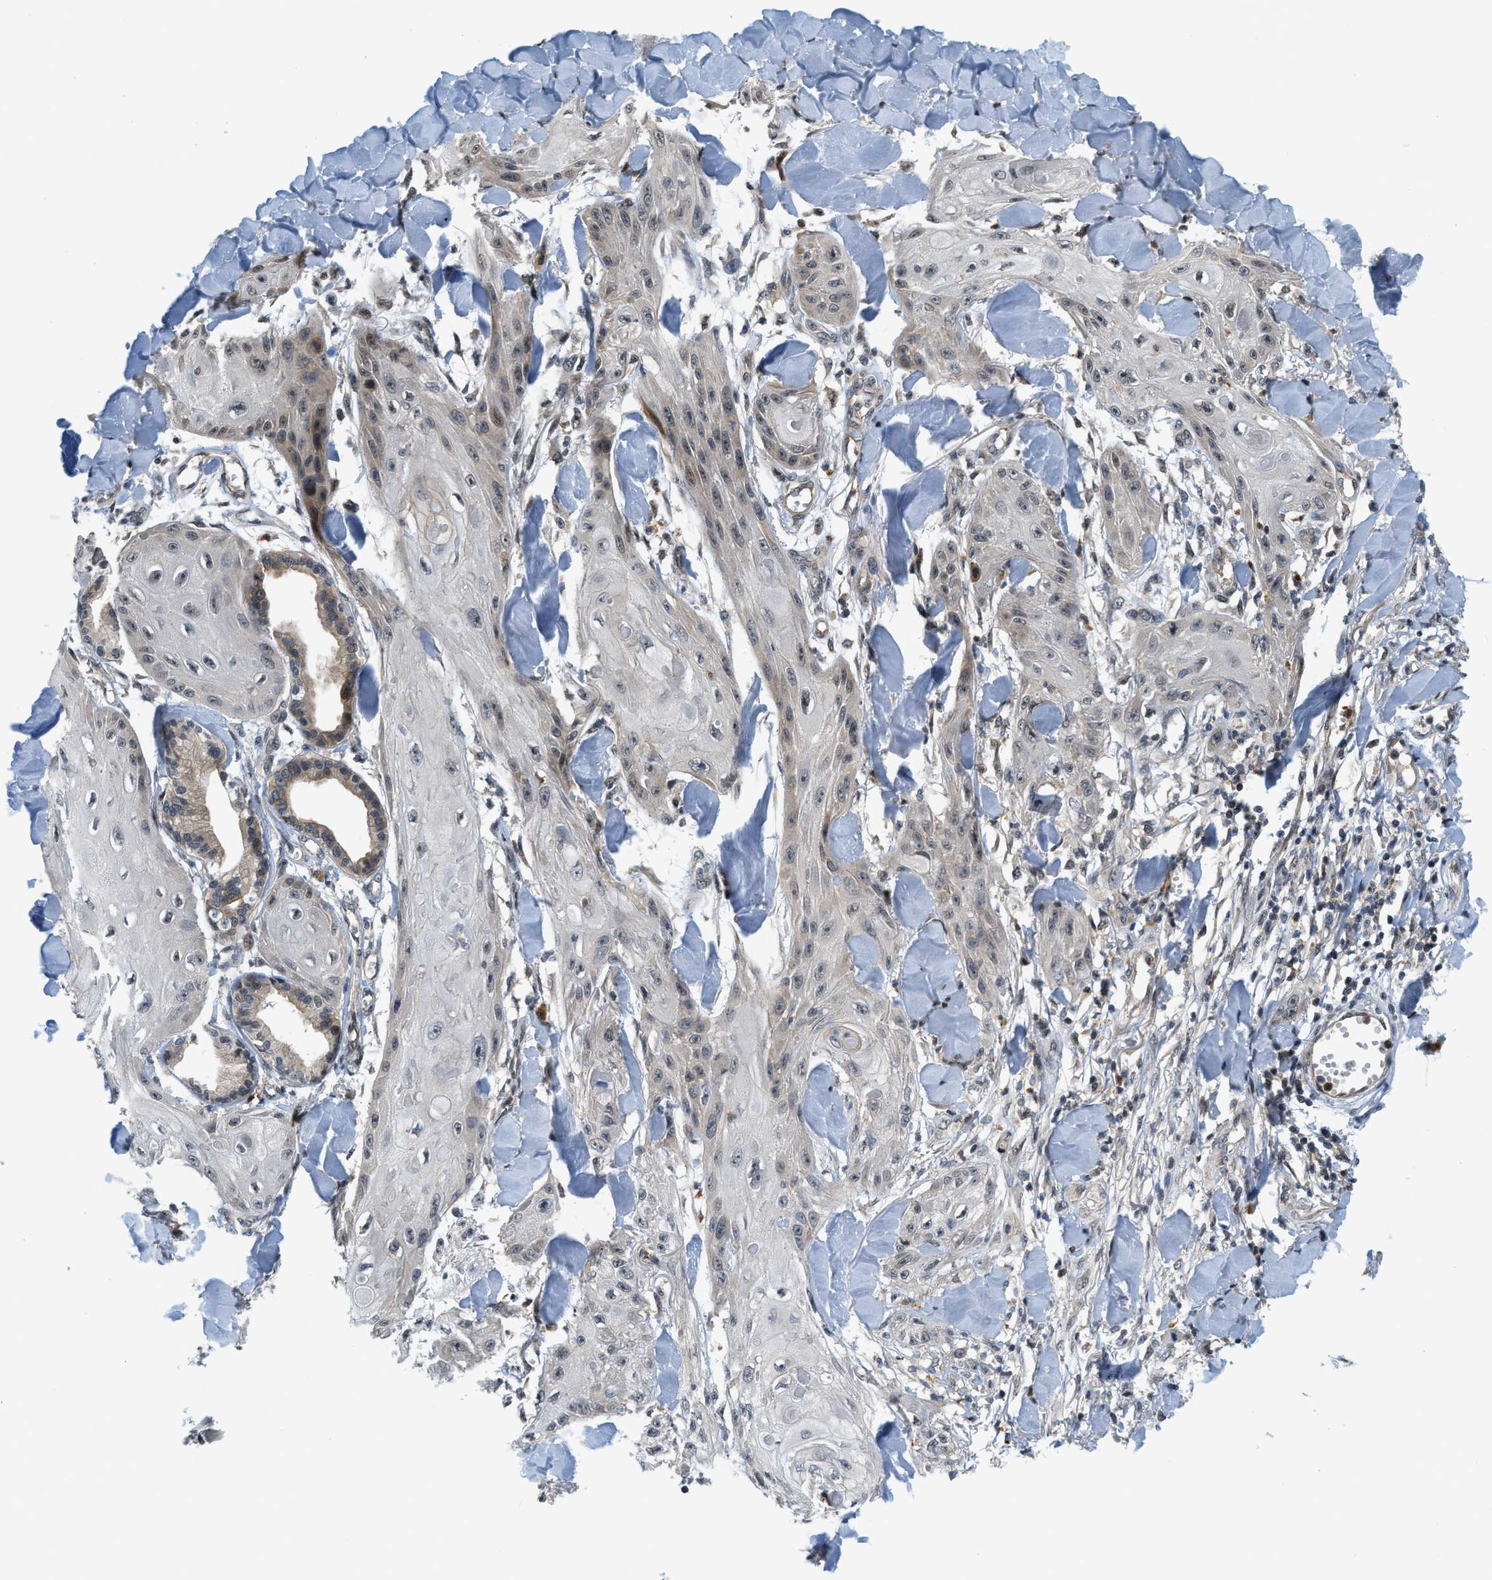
{"staining": {"intensity": "weak", "quantity": "<25%", "location": "nuclear"}, "tissue": "skin cancer", "cell_type": "Tumor cells", "image_type": "cancer", "snomed": [{"axis": "morphology", "description": "Squamous cell carcinoma, NOS"}, {"axis": "topography", "description": "Skin"}], "caption": "Tumor cells show no significant protein staining in skin cancer.", "gene": "KMT2A", "patient": {"sex": "male", "age": 74}}